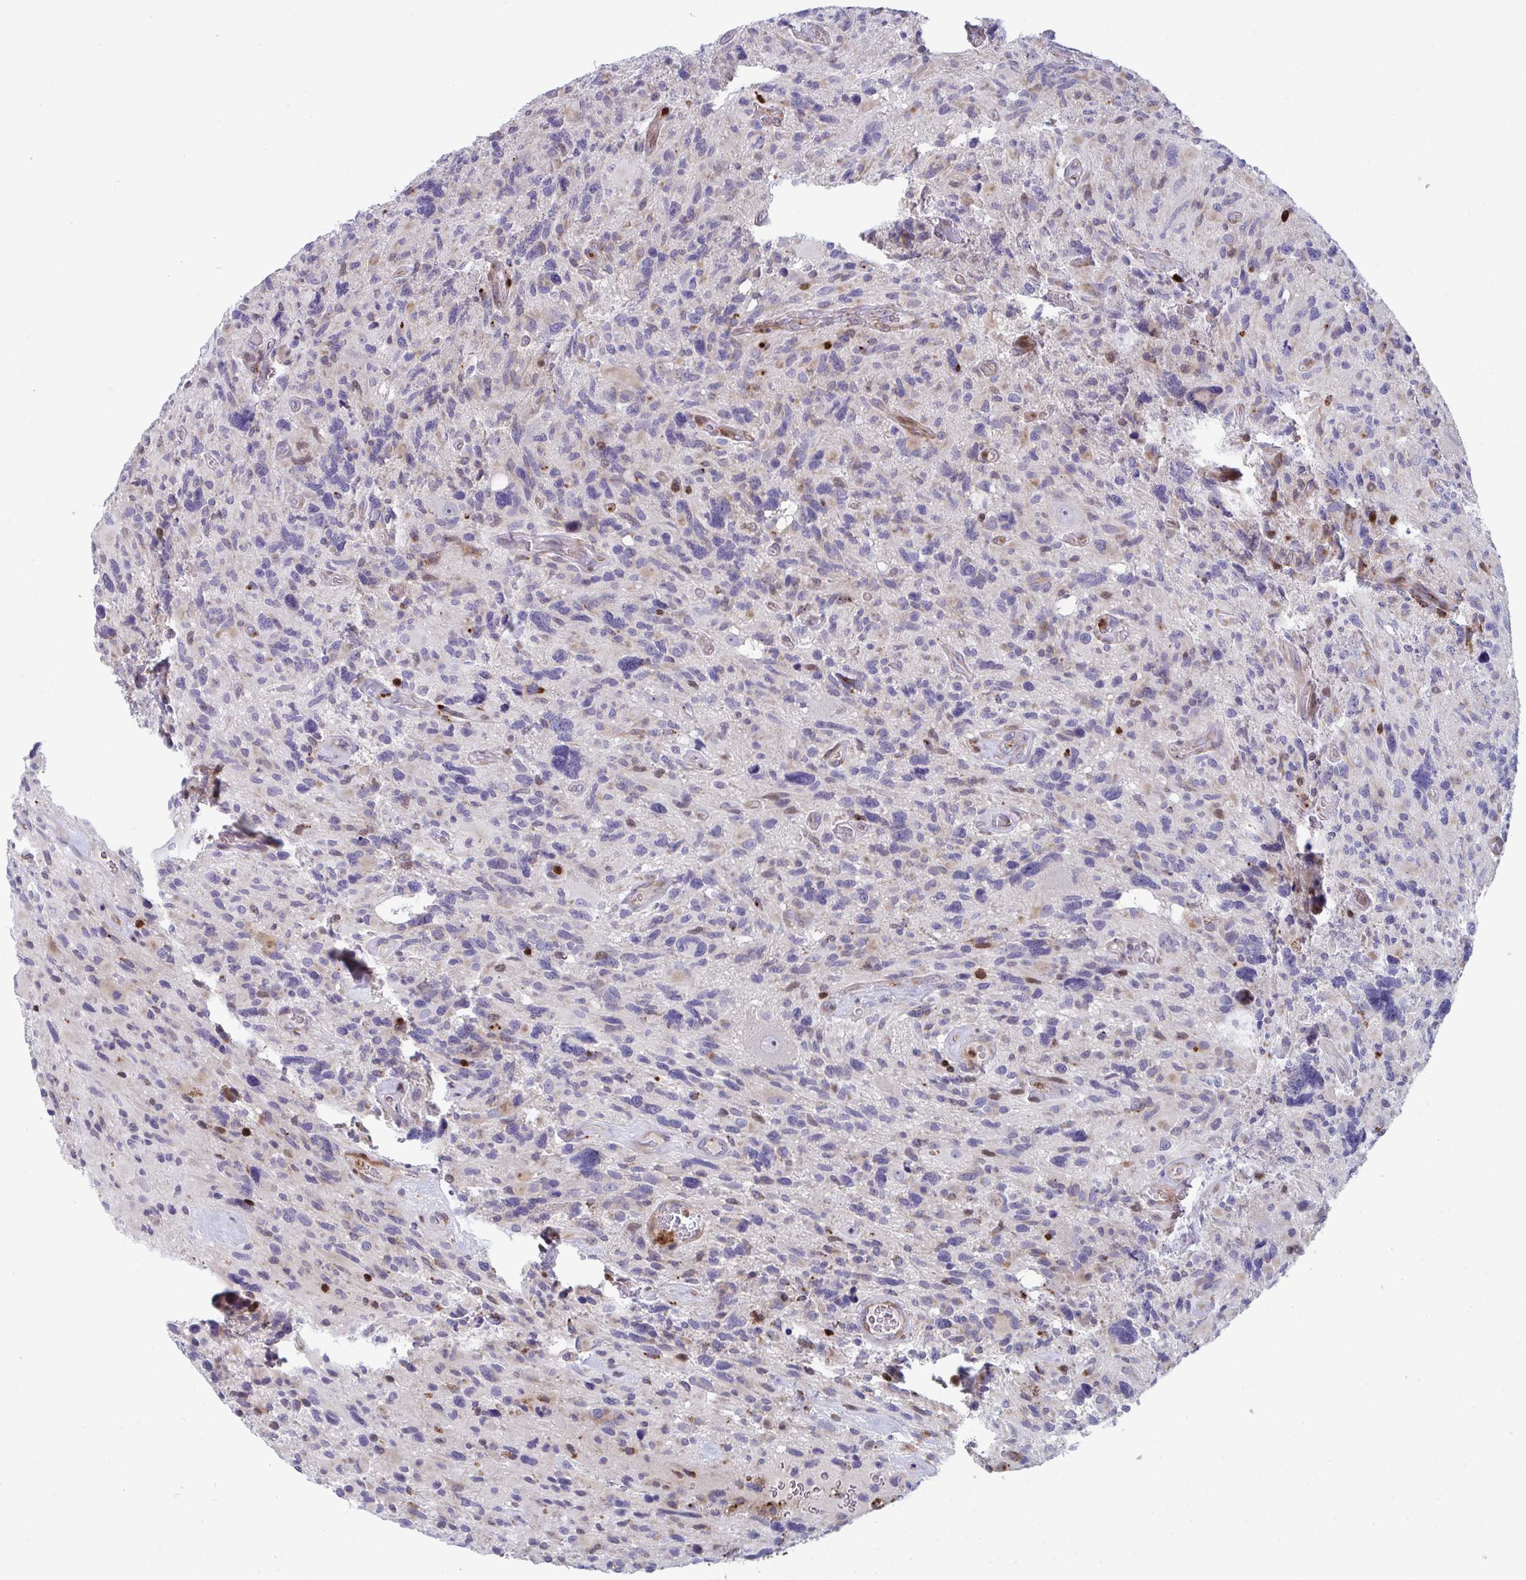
{"staining": {"intensity": "negative", "quantity": "none", "location": "none"}, "tissue": "glioma", "cell_type": "Tumor cells", "image_type": "cancer", "snomed": [{"axis": "morphology", "description": "Glioma, malignant, High grade"}, {"axis": "topography", "description": "Brain"}], "caption": "High magnification brightfield microscopy of glioma stained with DAB (3,3'-diaminobenzidine) (brown) and counterstained with hematoxylin (blue): tumor cells show no significant positivity.", "gene": "AOC2", "patient": {"sex": "male", "age": 49}}